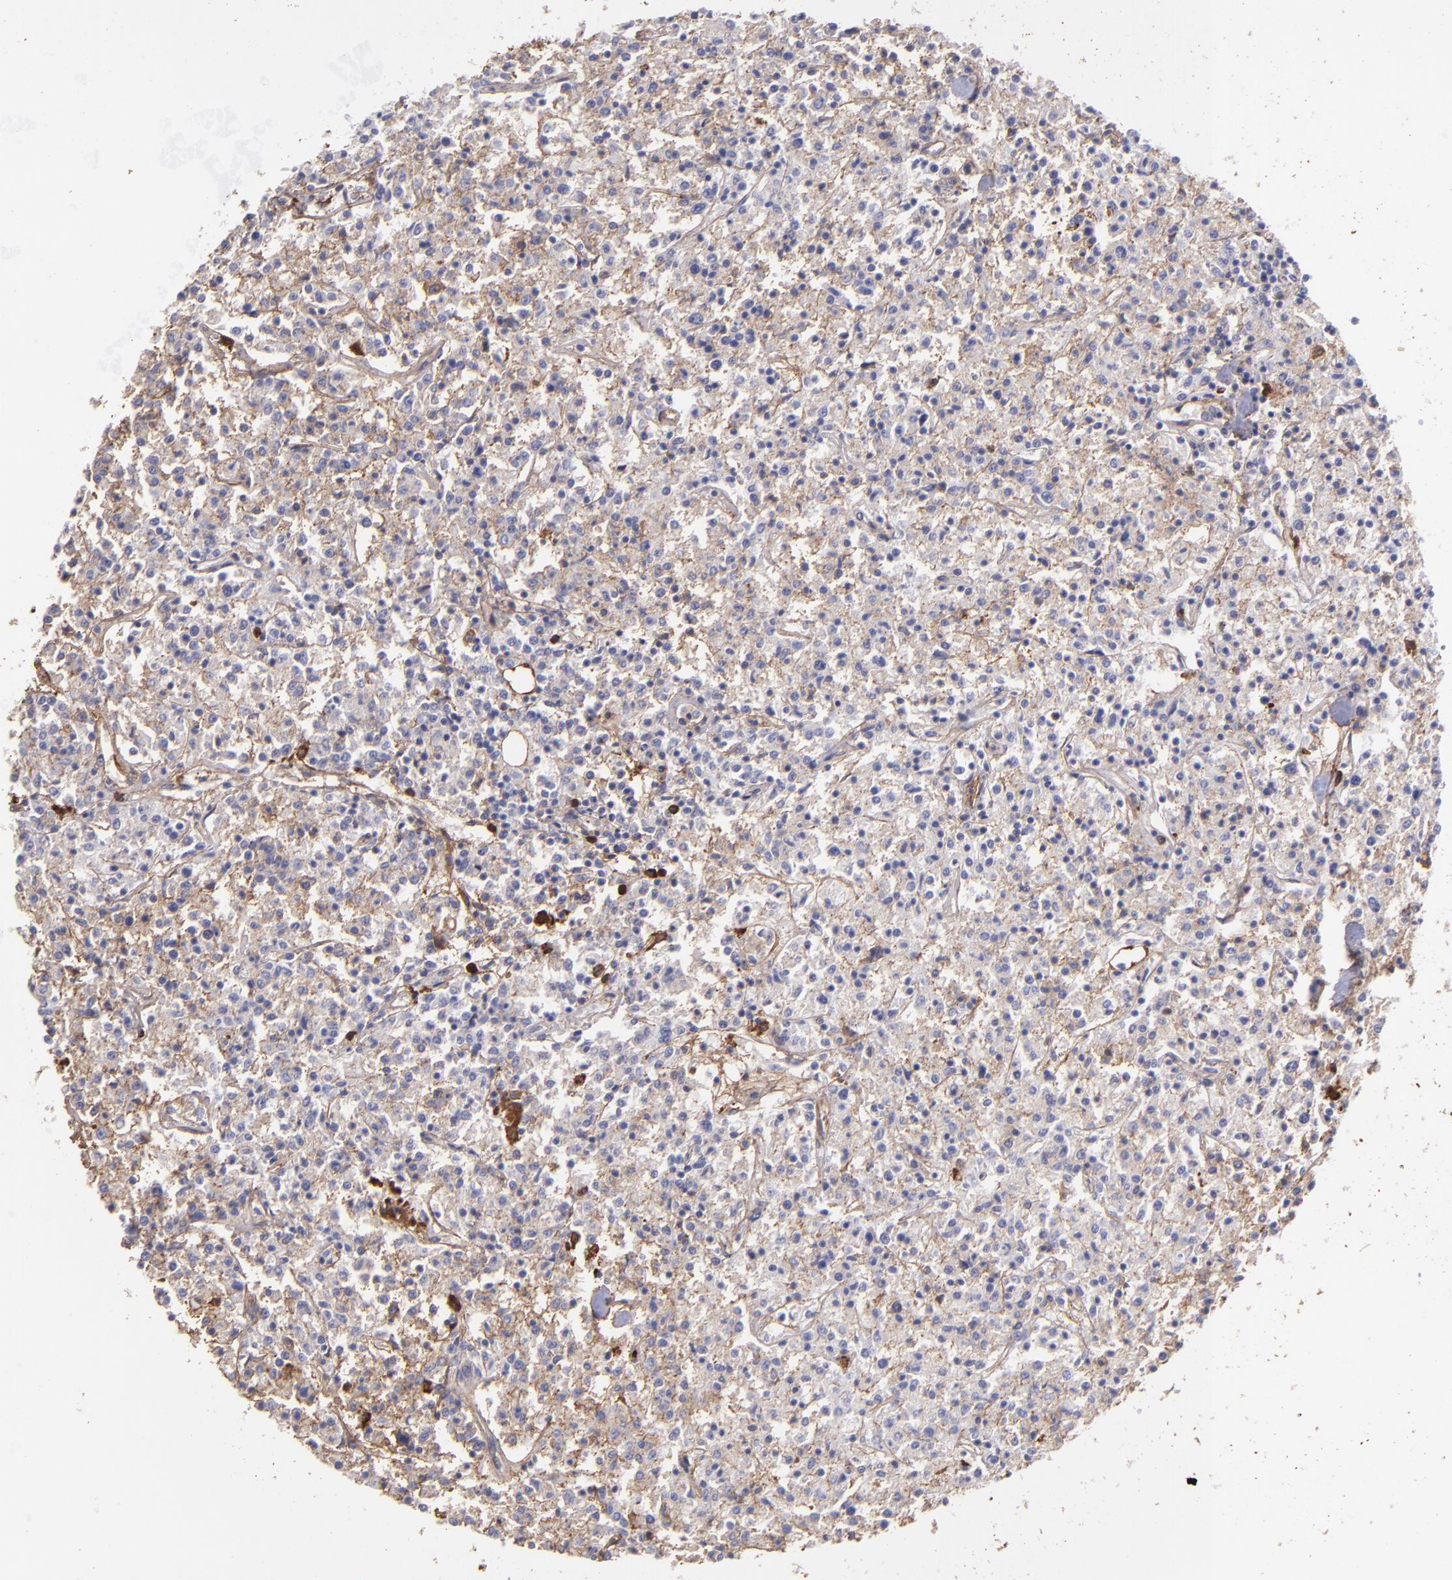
{"staining": {"intensity": "weak", "quantity": ">75%", "location": "cytoplasmic/membranous"}, "tissue": "lymphoma", "cell_type": "Tumor cells", "image_type": "cancer", "snomed": [{"axis": "morphology", "description": "Malignant lymphoma, non-Hodgkin's type, Low grade"}, {"axis": "topography", "description": "Small intestine"}], "caption": "This is a micrograph of immunohistochemistry (IHC) staining of malignant lymphoma, non-Hodgkin's type (low-grade), which shows weak staining in the cytoplasmic/membranous of tumor cells.", "gene": "FGB", "patient": {"sex": "female", "age": 59}}